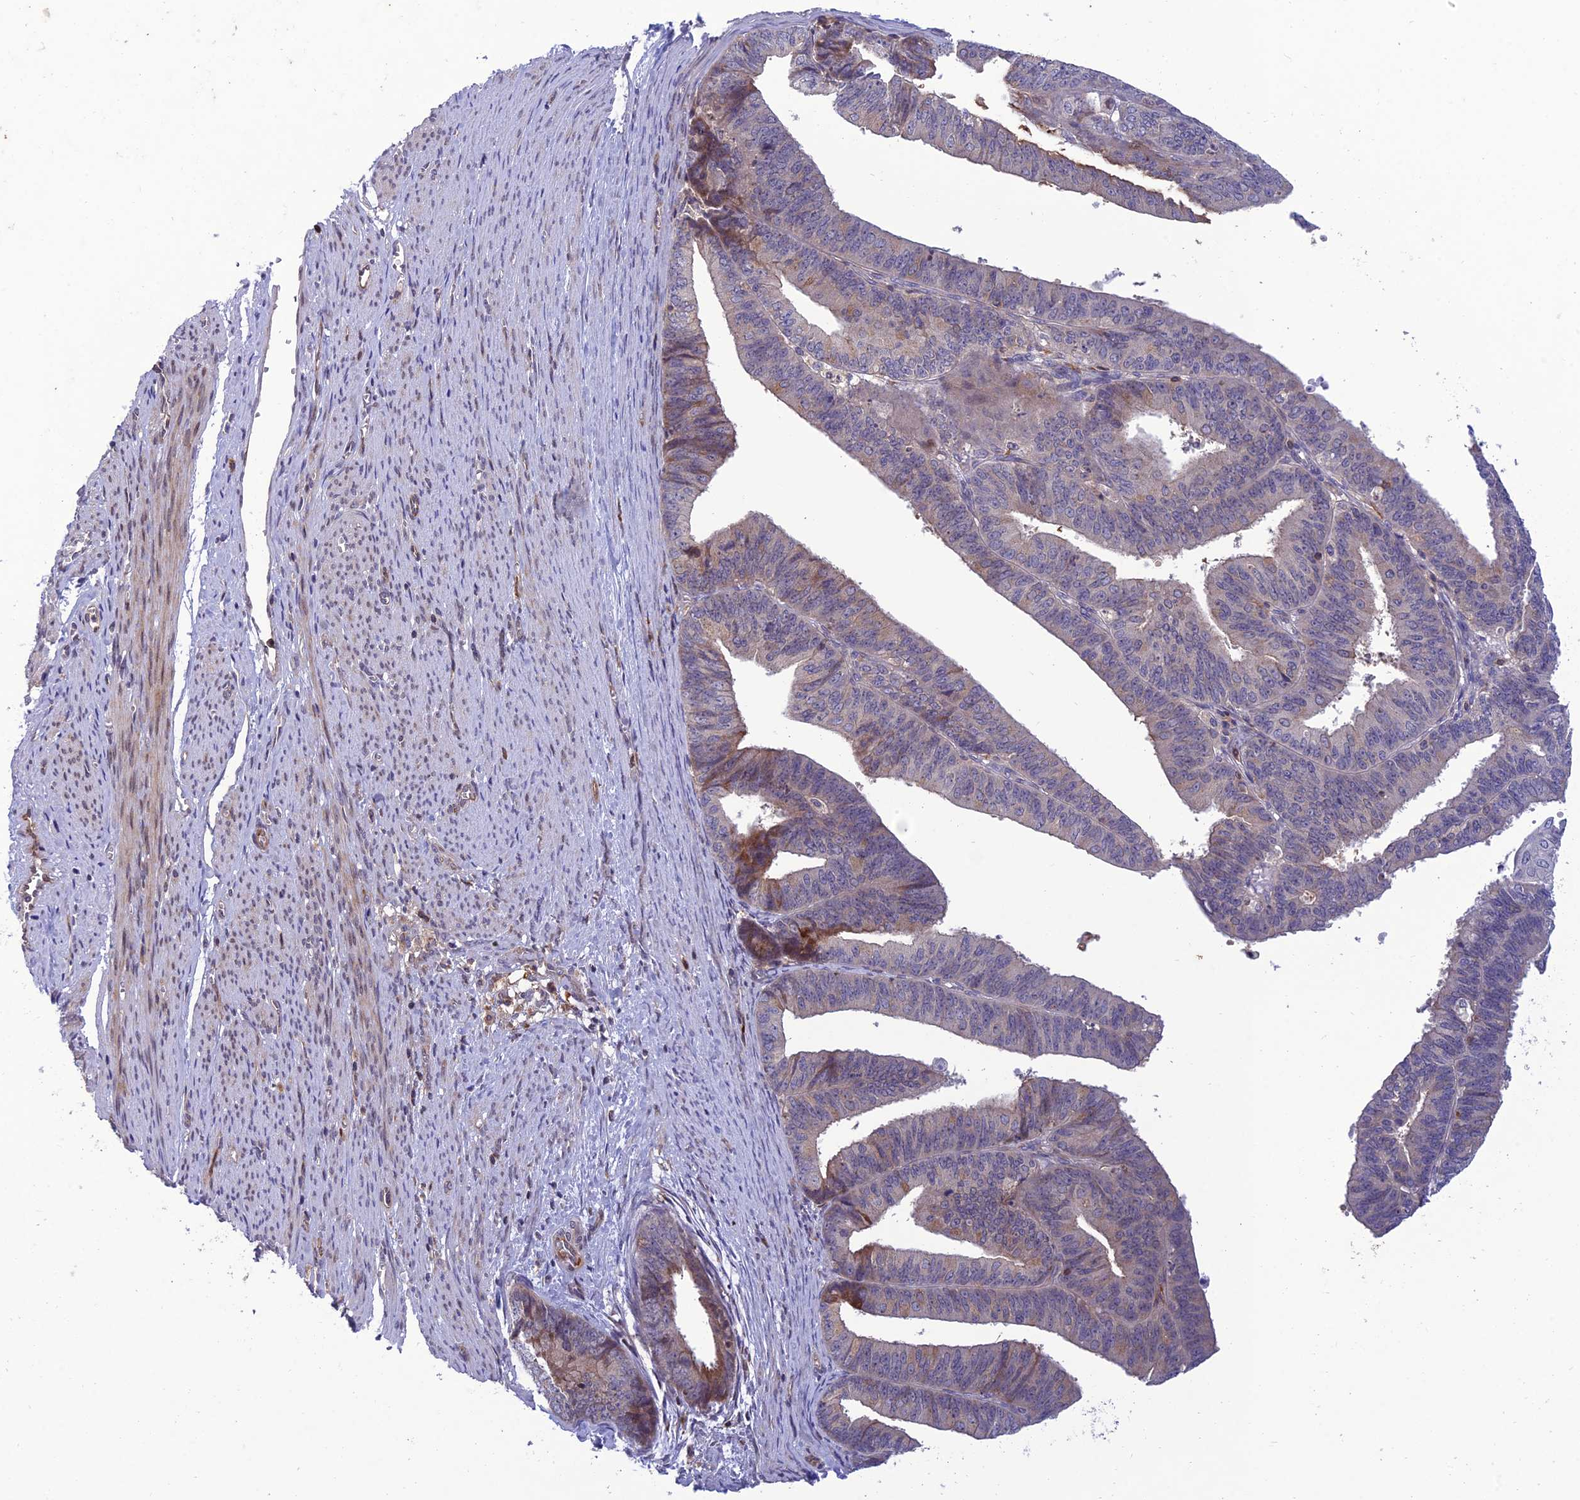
{"staining": {"intensity": "moderate", "quantity": "<25%", "location": "cytoplasmic/membranous"}, "tissue": "endometrial cancer", "cell_type": "Tumor cells", "image_type": "cancer", "snomed": [{"axis": "morphology", "description": "Adenocarcinoma, NOS"}, {"axis": "topography", "description": "Endometrium"}], "caption": "A histopathology image of endometrial adenocarcinoma stained for a protein reveals moderate cytoplasmic/membranous brown staining in tumor cells. Nuclei are stained in blue.", "gene": "FAM76A", "patient": {"sex": "female", "age": 73}}